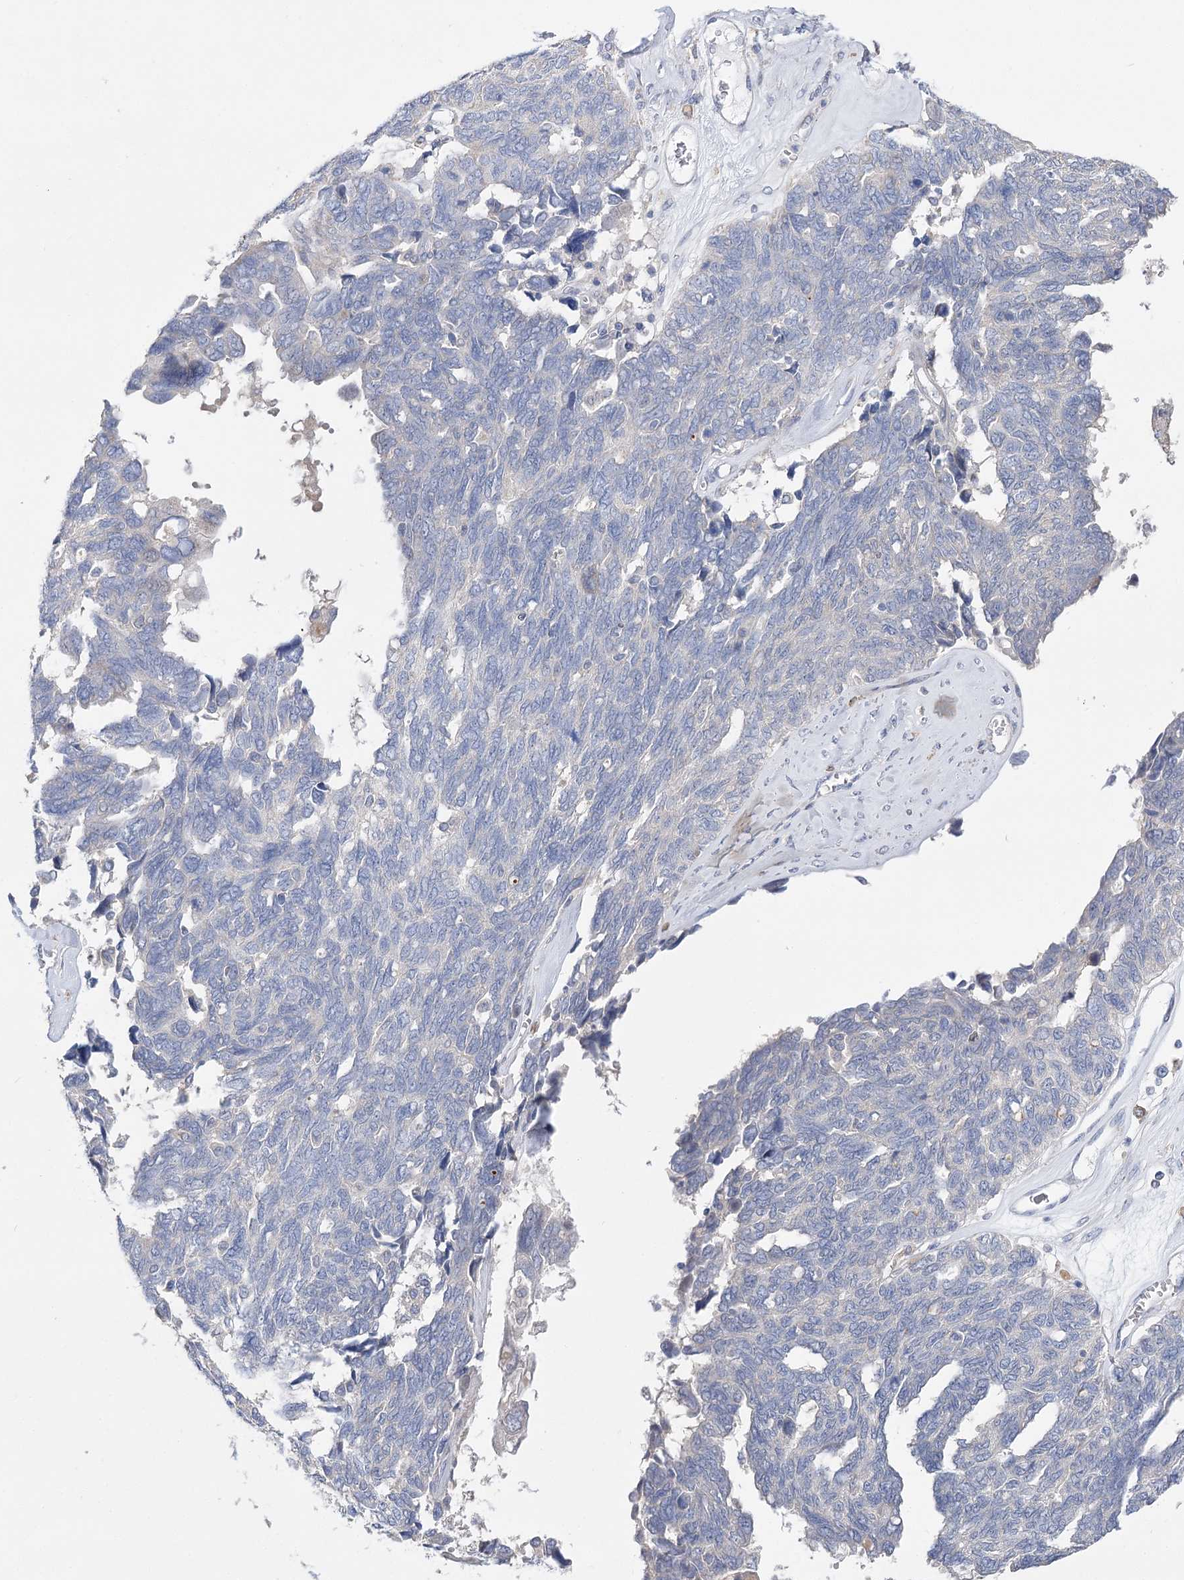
{"staining": {"intensity": "negative", "quantity": "none", "location": "none"}, "tissue": "ovarian cancer", "cell_type": "Tumor cells", "image_type": "cancer", "snomed": [{"axis": "morphology", "description": "Cystadenocarcinoma, serous, NOS"}, {"axis": "topography", "description": "Ovary"}], "caption": "Ovarian cancer was stained to show a protein in brown. There is no significant staining in tumor cells.", "gene": "NRAP", "patient": {"sex": "female", "age": 79}}